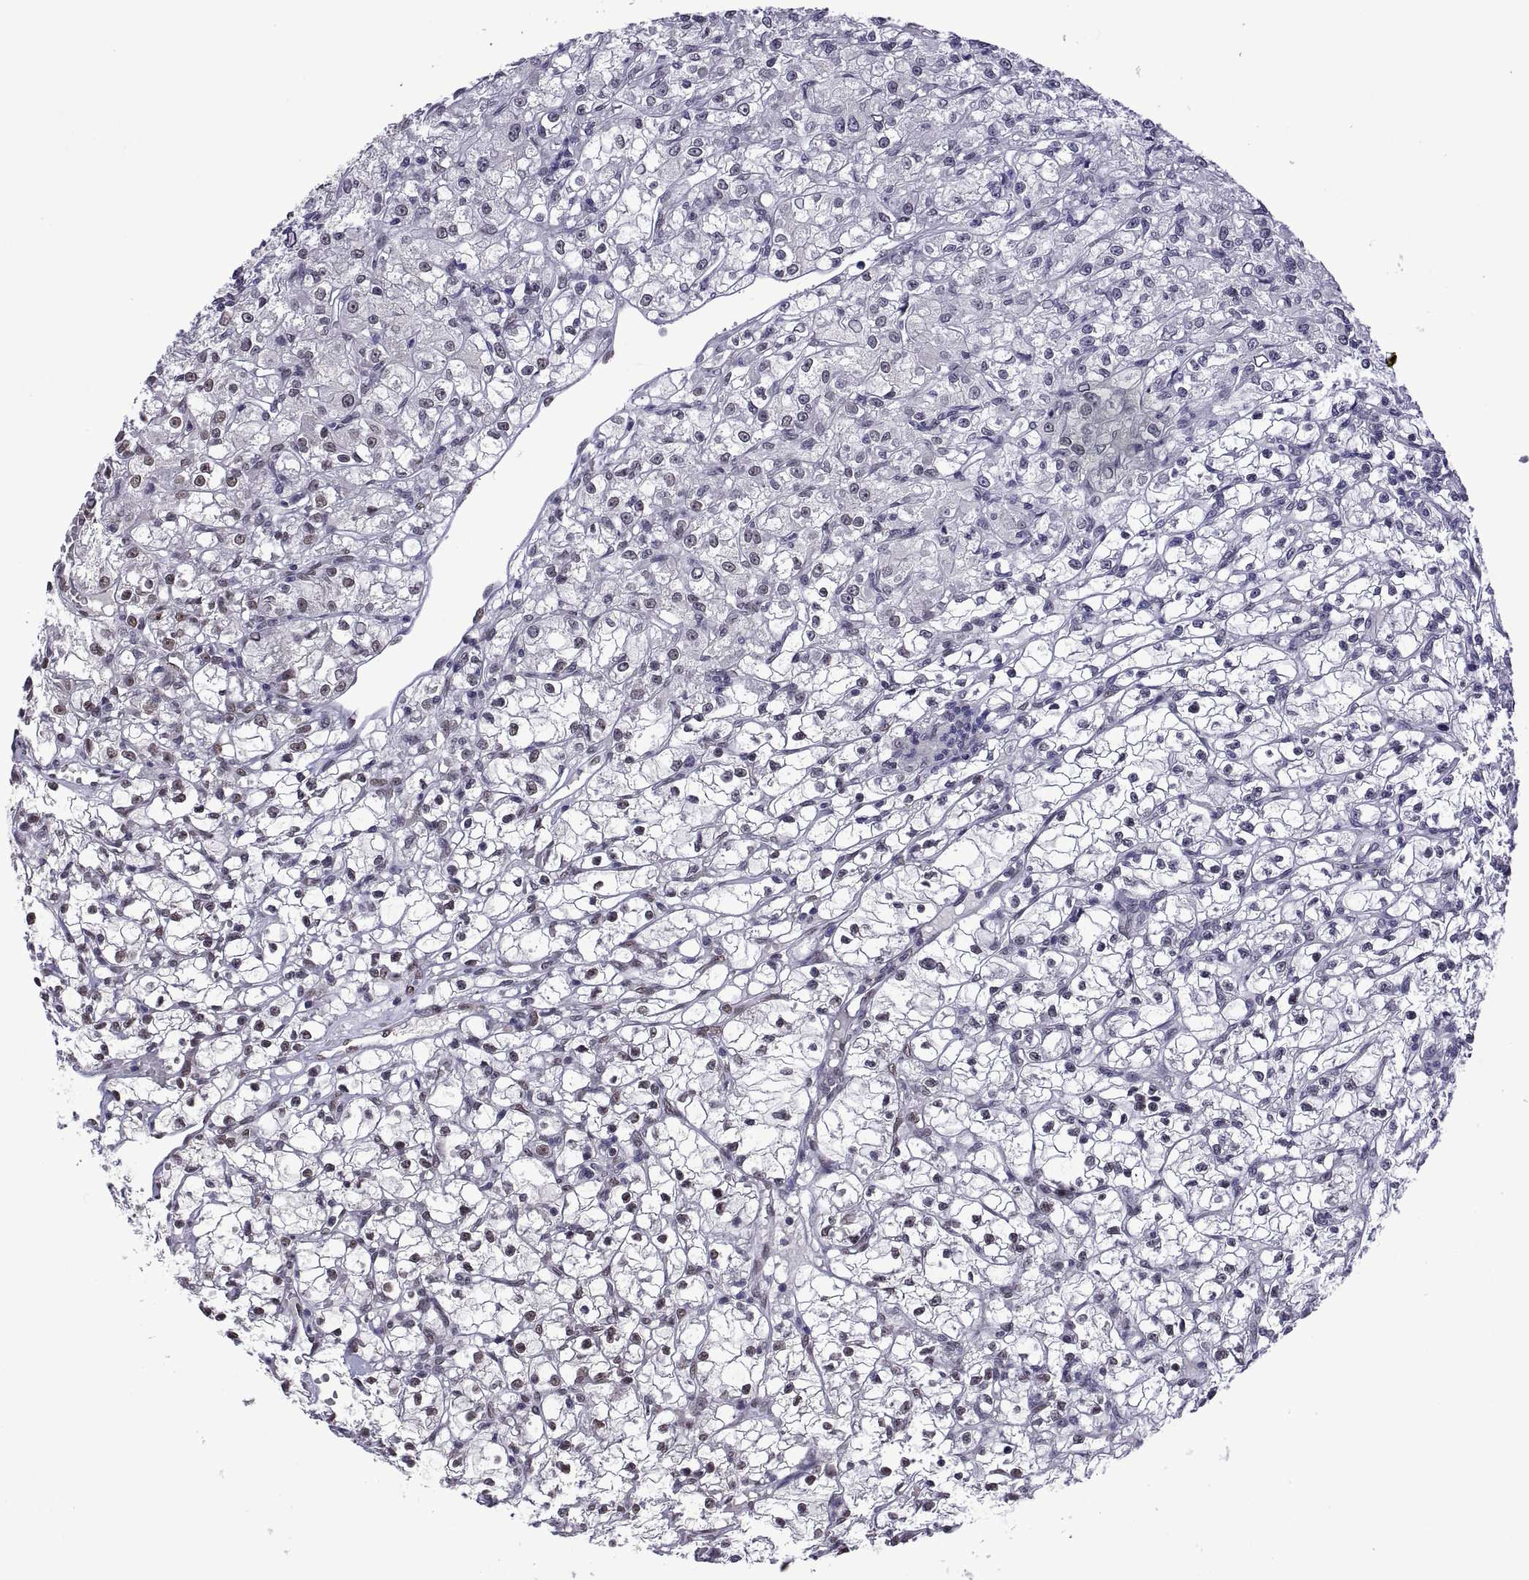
{"staining": {"intensity": "negative", "quantity": "none", "location": "none"}, "tissue": "renal cancer", "cell_type": "Tumor cells", "image_type": "cancer", "snomed": [{"axis": "morphology", "description": "Adenocarcinoma, NOS"}, {"axis": "topography", "description": "Kidney"}], "caption": "The histopathology image exhibits no significant positivity in tumor cells of adenocarcinoma (renal). (DAB immunohistochemistry, high magnification).", "gene": "NR4A1", "patient": {"sex": "female", "age": 59}}